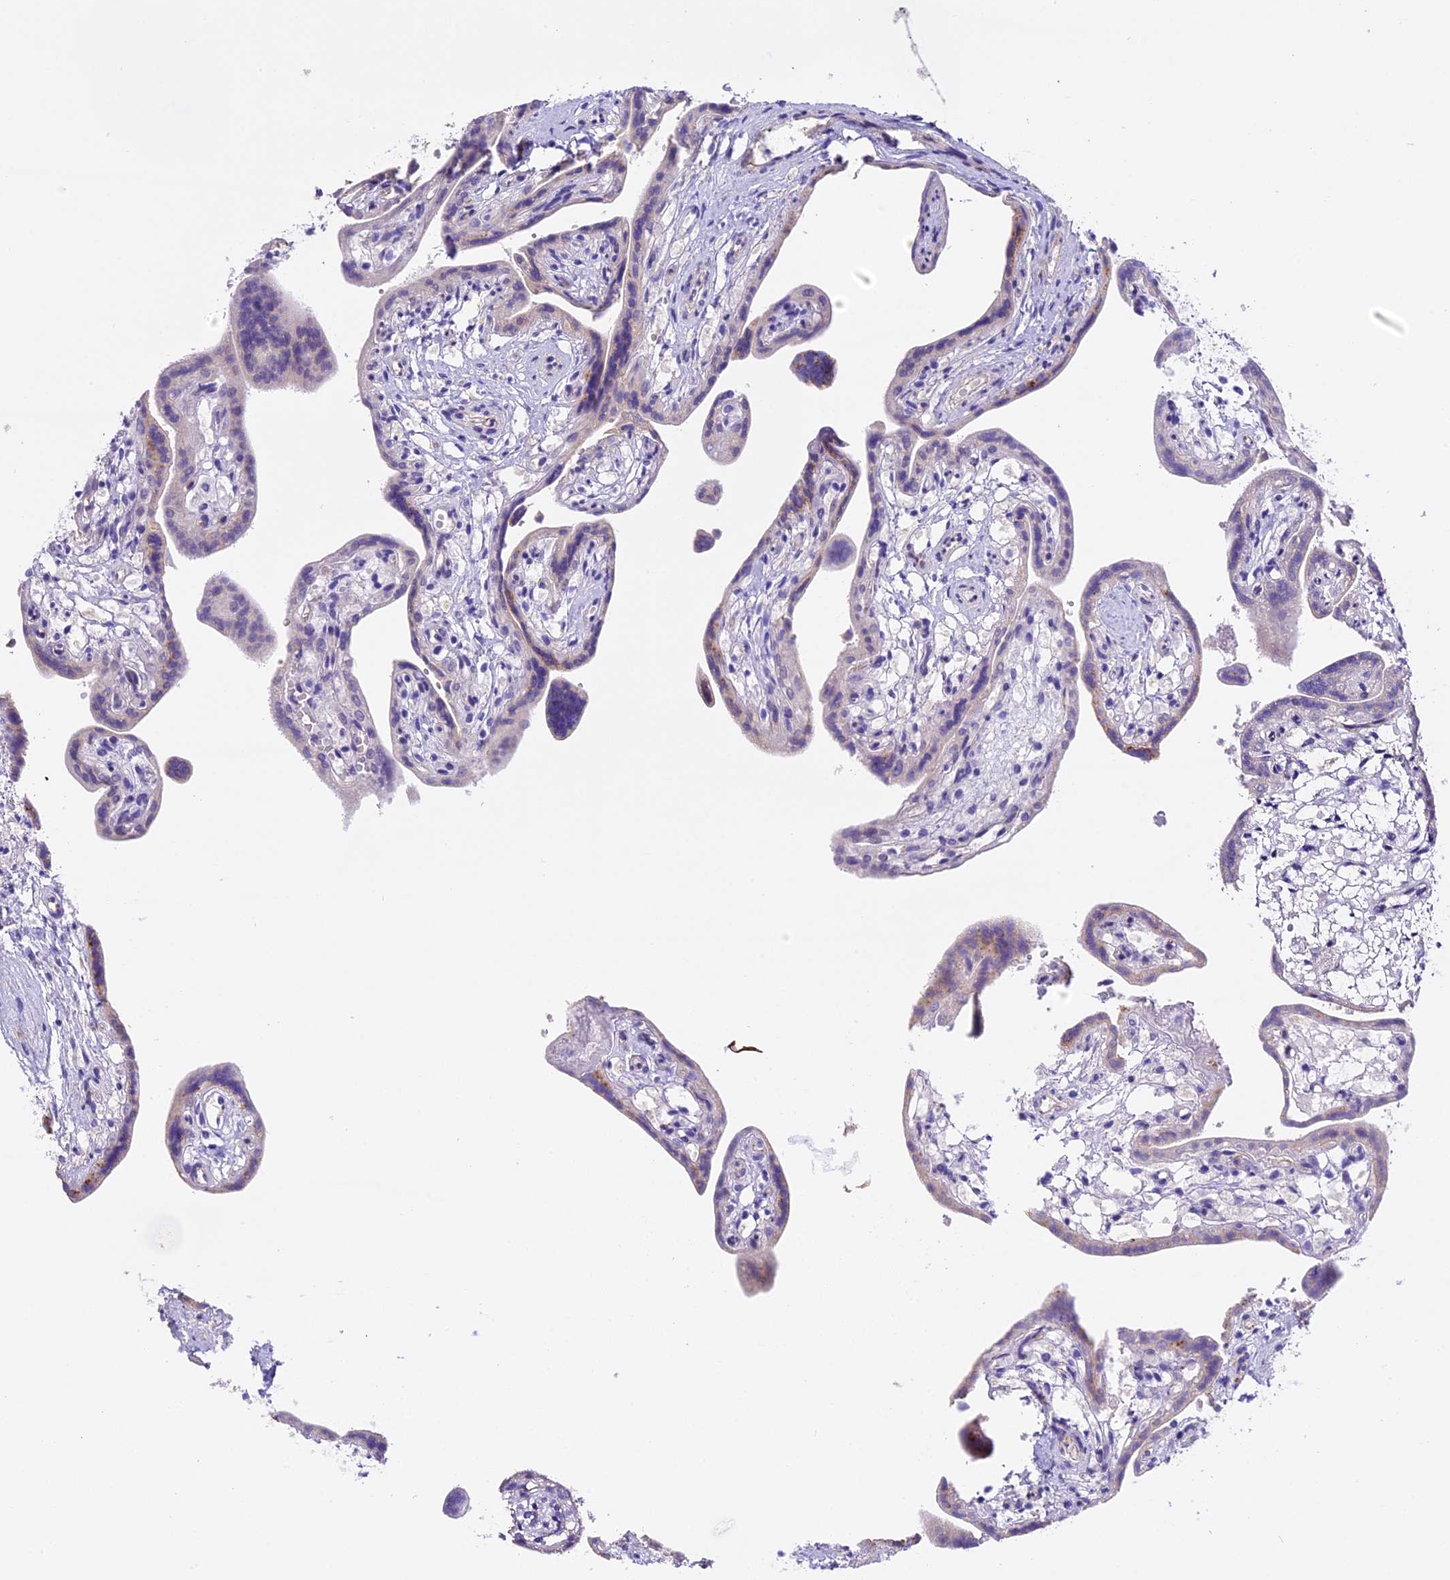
{"staining": {"intensity": "moderate", "quantity": "<25%", "location": "cytoplasmic/membranous"}, "tissue": "placenta", "cell_type": "Trophoblastic cells", "image_type": "normal", "snomed": [{"axis": "morphology", "description": "Normal tissue, NOS"}, {"axis": "topography", "description": "Placenta"}], "caption": "Trophoblastic cells reveal low levels of moderate cytoplasmic/membranous staining in approximately <25% of cells in unremarkable human placenta. Immunohistochemistry stains the protein in brown and the nuclei are stained blue.", "gene": "NOD2", "patient": {"sex": "female", "age": 37}}